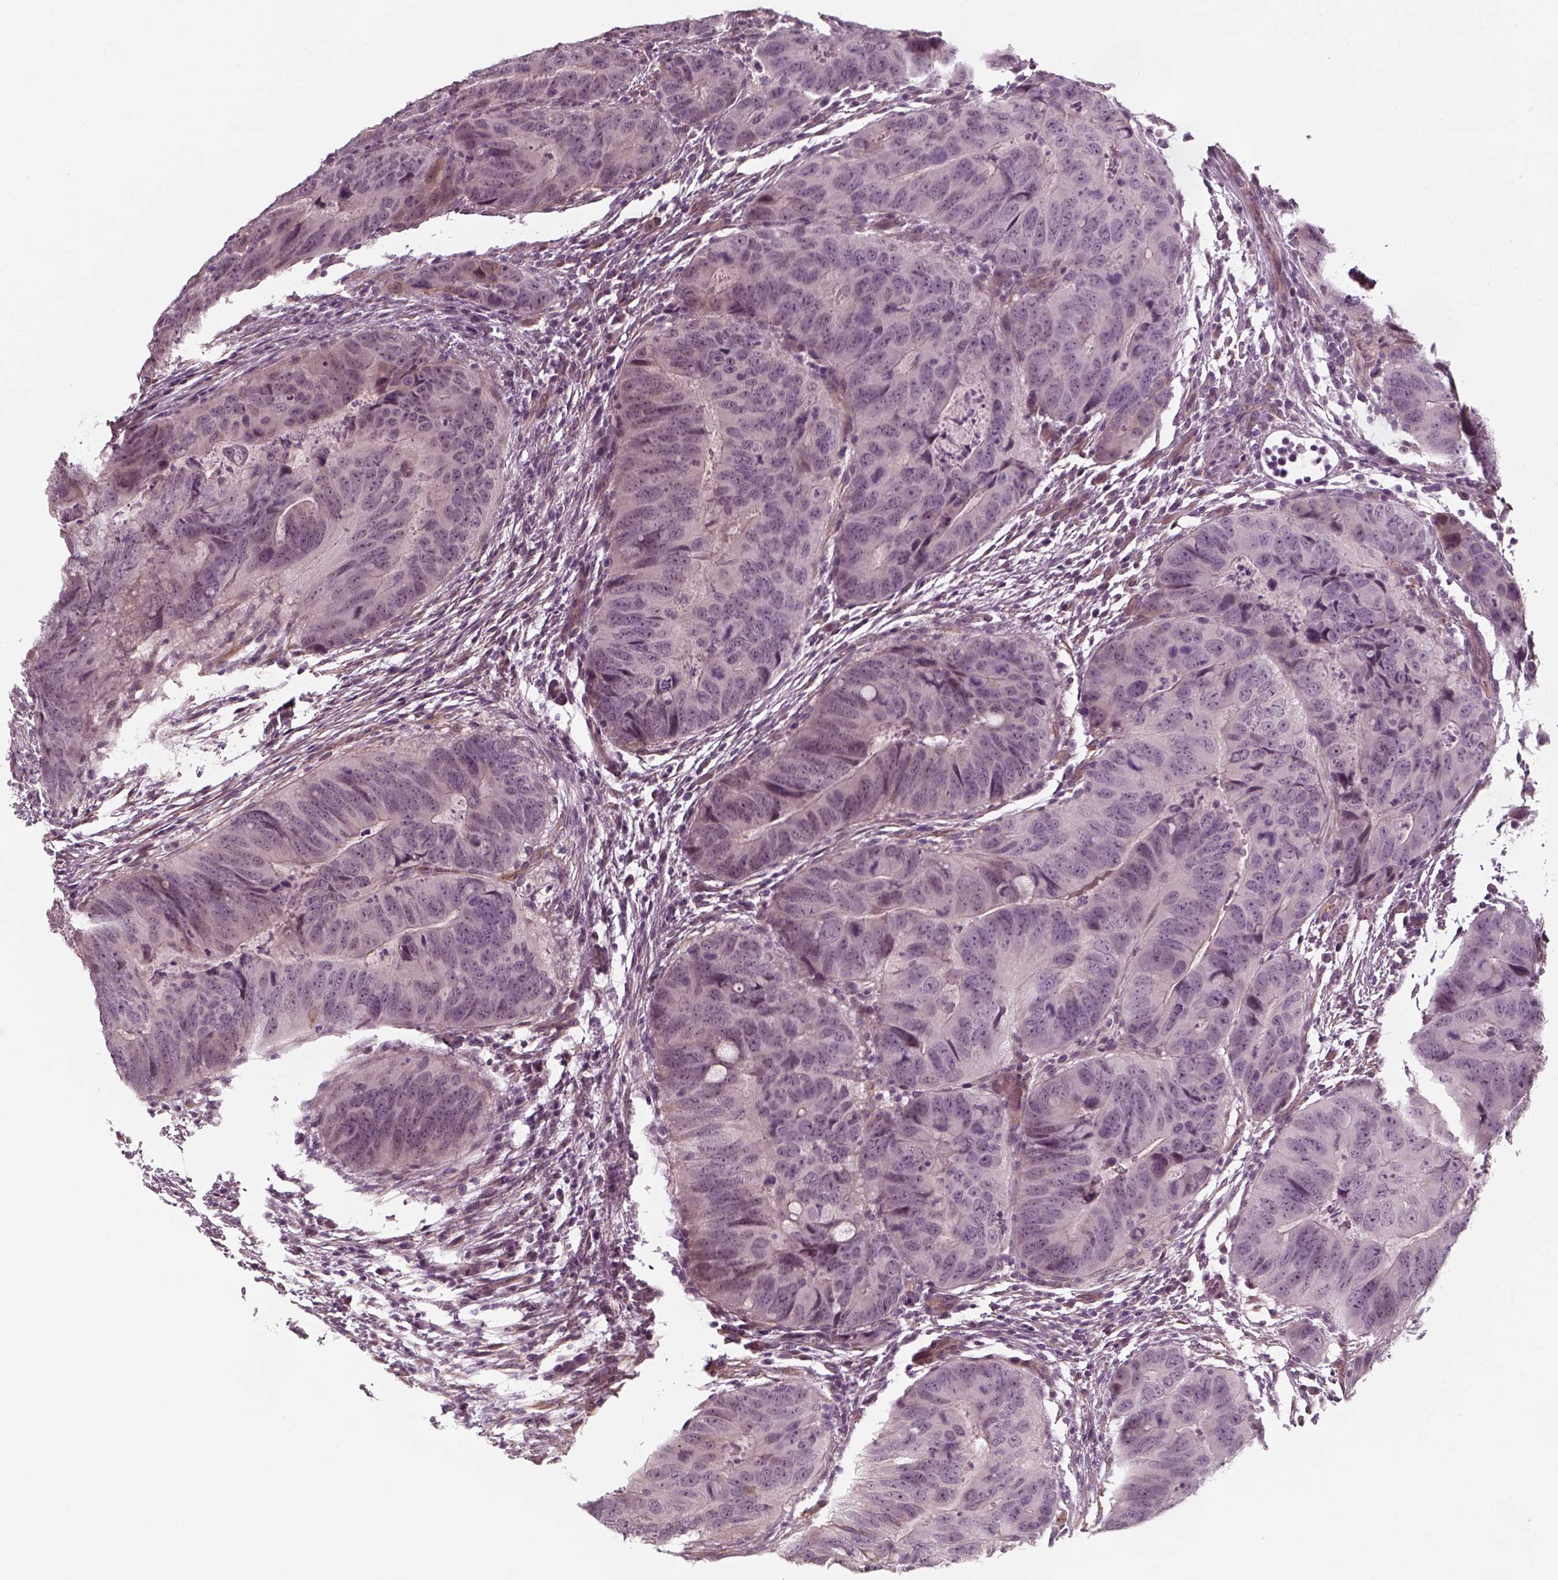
{"staining": {"intensity": "negative", "quantity": "none", "location": "none"}, "tissue": "colorectal cancer", "cell_type": "Tumor cells", "image_type": "cancer", "snomed": [{"axis": "morphology", "description": "Adenocarcinoma, NOS"}, {"axis": "topography", "description": "Colon"}], "caption": "High power microscopy histopathology image of an immunohistochemistry photomicrograph of adenocarcinoma (colorectal), revealing no significant staining in tumor cells.", "gene": "LAMB2", "patient": {"sex": "male", "age": 79}}